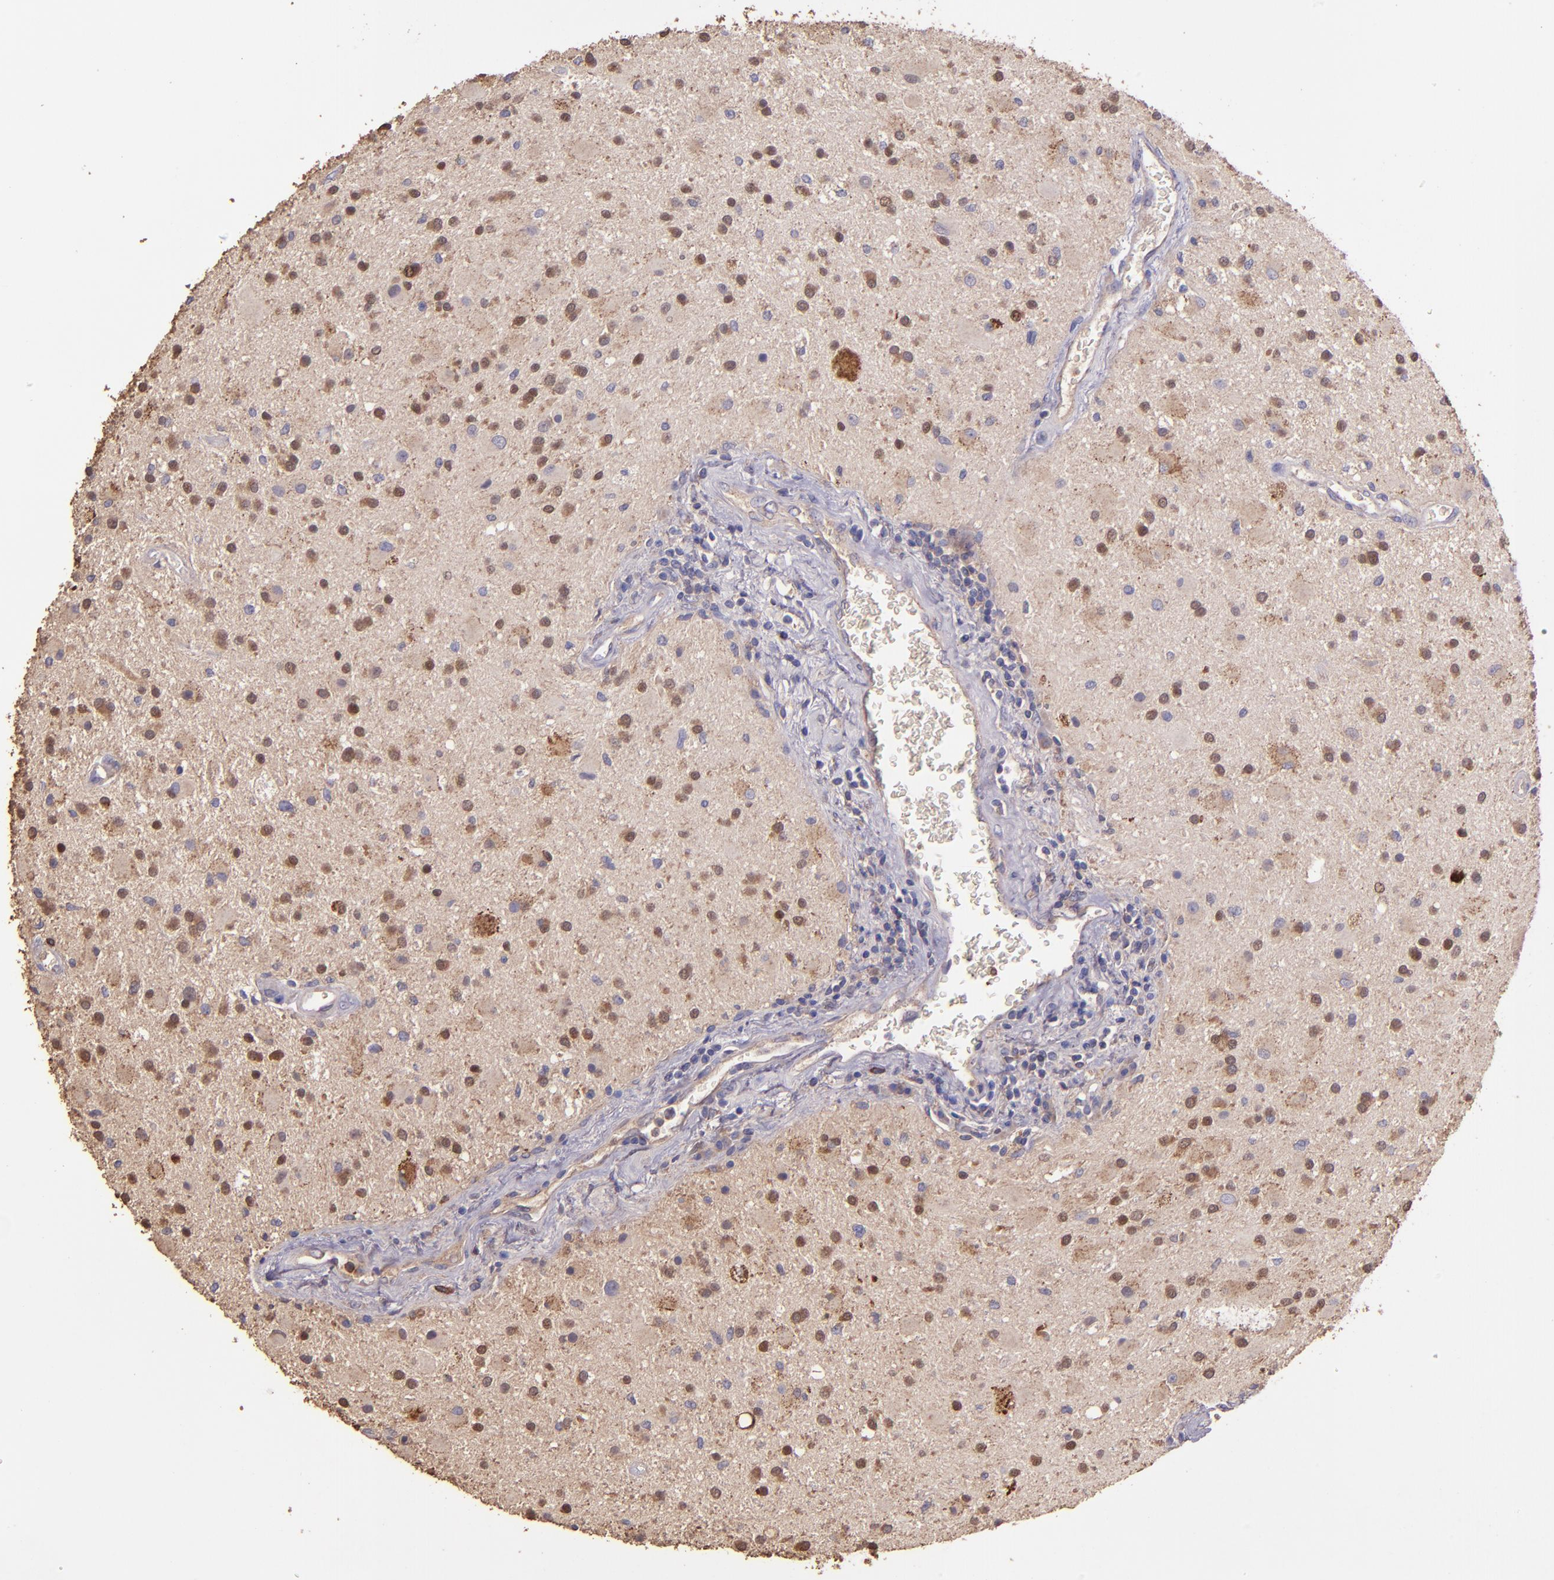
{"staining": {"intensity": "moderate", "quantity": ">75%", "location": "cytoplasmic/membranous,nuclear"}, "tissue": "glioma", "cell_type": "Tumor cells", "image_type": "cancer", "snomed": [{"axis": "morphology", "description": "Glioma, malignant, Low grade"}, {"axis": "topography", "description": "Brain"}], "caption": "A brown stain shows moderate cytoplasmic/membranous and nuclear expression of a protein in glioma tumor cells.", "gene": "WASHC1", "patient": {"sex": "male", "age": 58}}